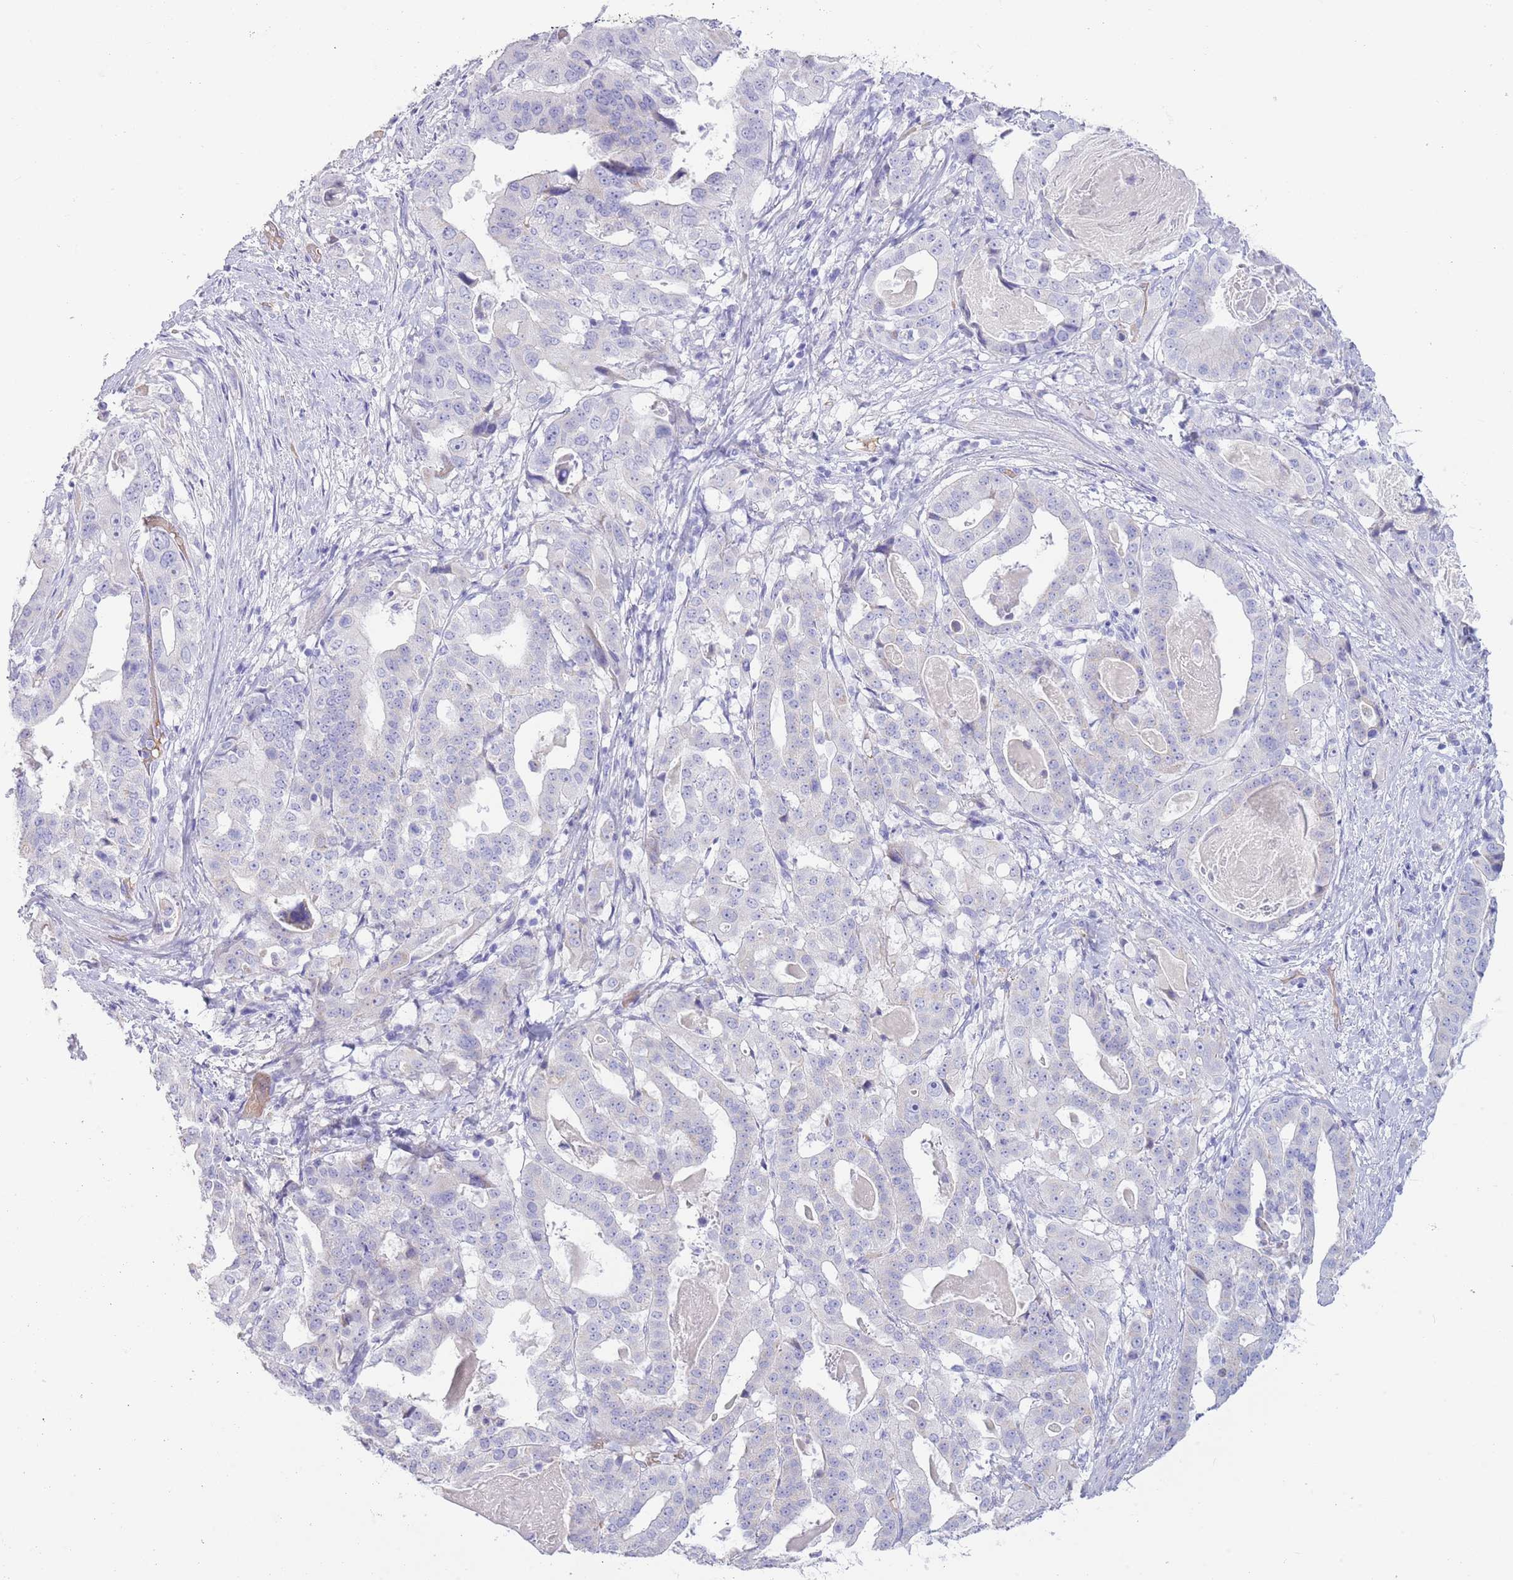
{"staining": {"intensity": "negative", "quantity": "none", "location": "none"}, "tissue": "stomach cancer", "cell_type": "Tumor cells", "image_type": "cancer", "snomed": [{"axis": "morphology", "description": "Adenocarcinoma, NOS"}, {"axis": "topography", "description": "Stomach"}], "caption": "Tumor cells show no significant protein staining in stomach cancer.", "gene": "ACR", "patient": {"sex": "male", "age": 48}}